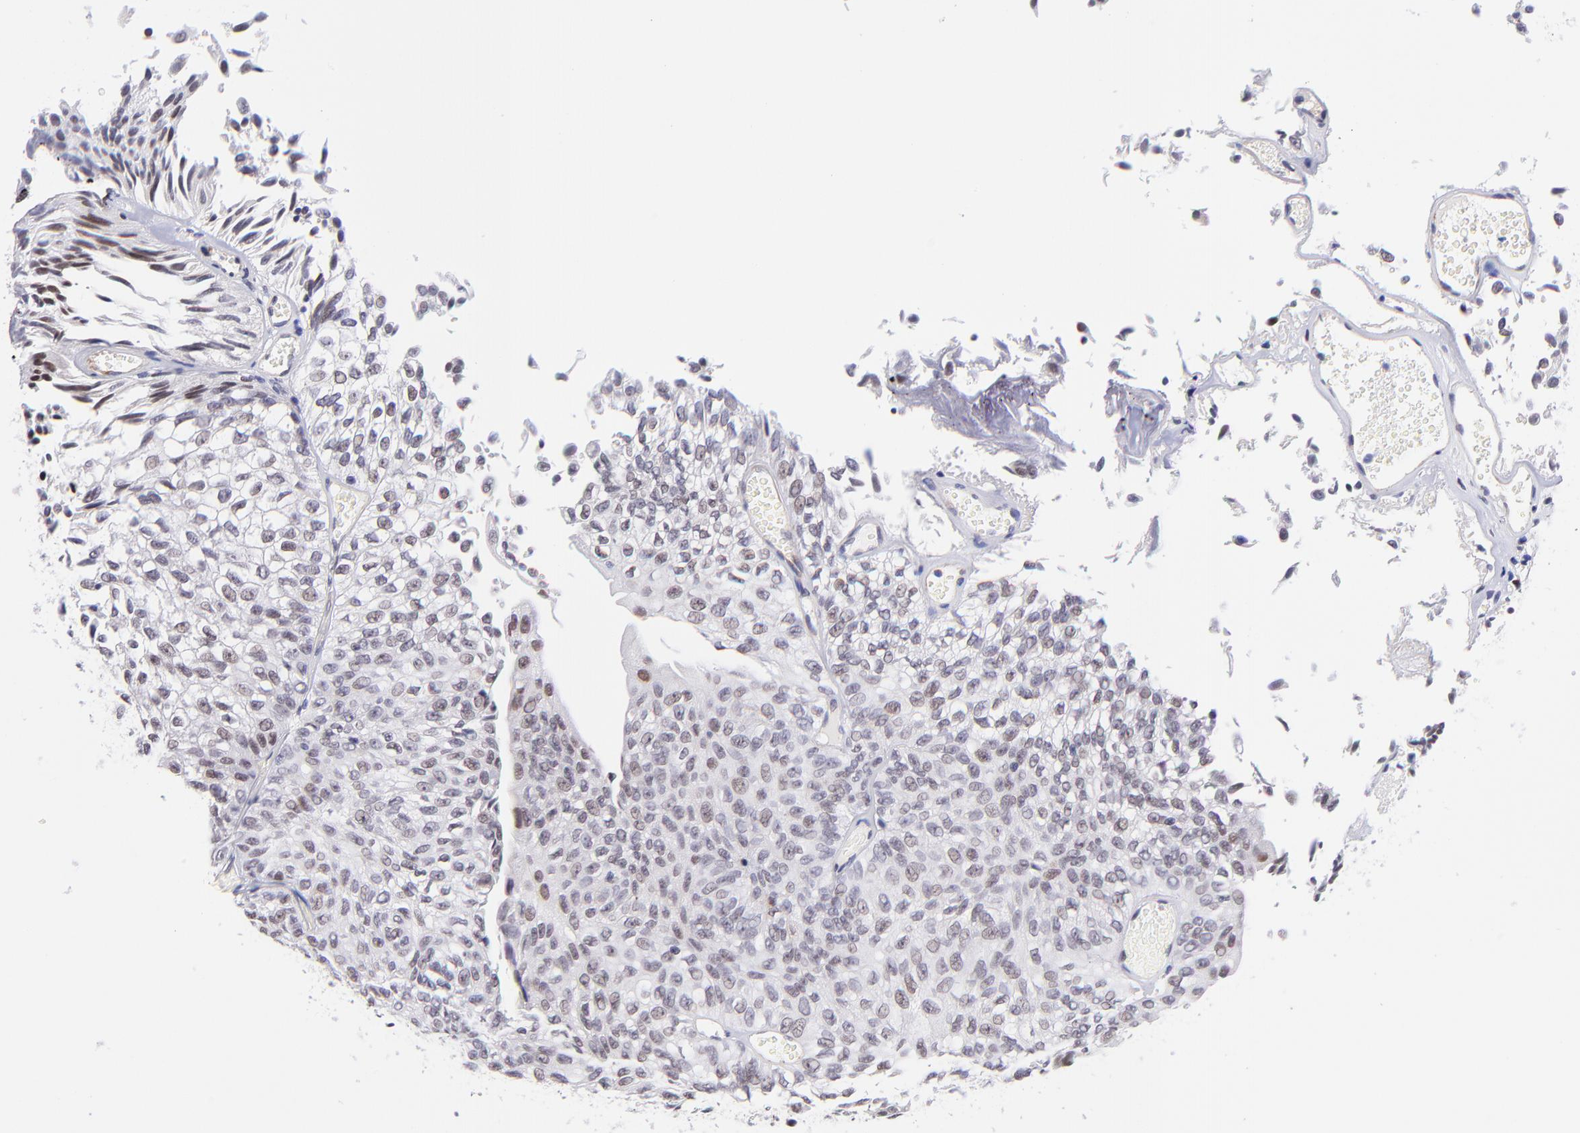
{"staining": {"intensity": "weak", "quantity": "25%-75%", "location": "nuclear"}, "tissue": "urothelial cancer", "cell_type": "Tumor cells", "image_type": "cancer", "snomed": [{"axis": "morphology", "description": "Urothelial carcinoma, Low grade"}, {"axis": "topography", "description": "Urinary bladder"}], "caption": "DAB immunohistochemical staining of human low-grade urothelial carcinoma demonstrates weak nuclear protein positivity in about 25%-75% of tumor cells.", "gene": "SOX6", "patient": {"sex": "male", "age": 76}}